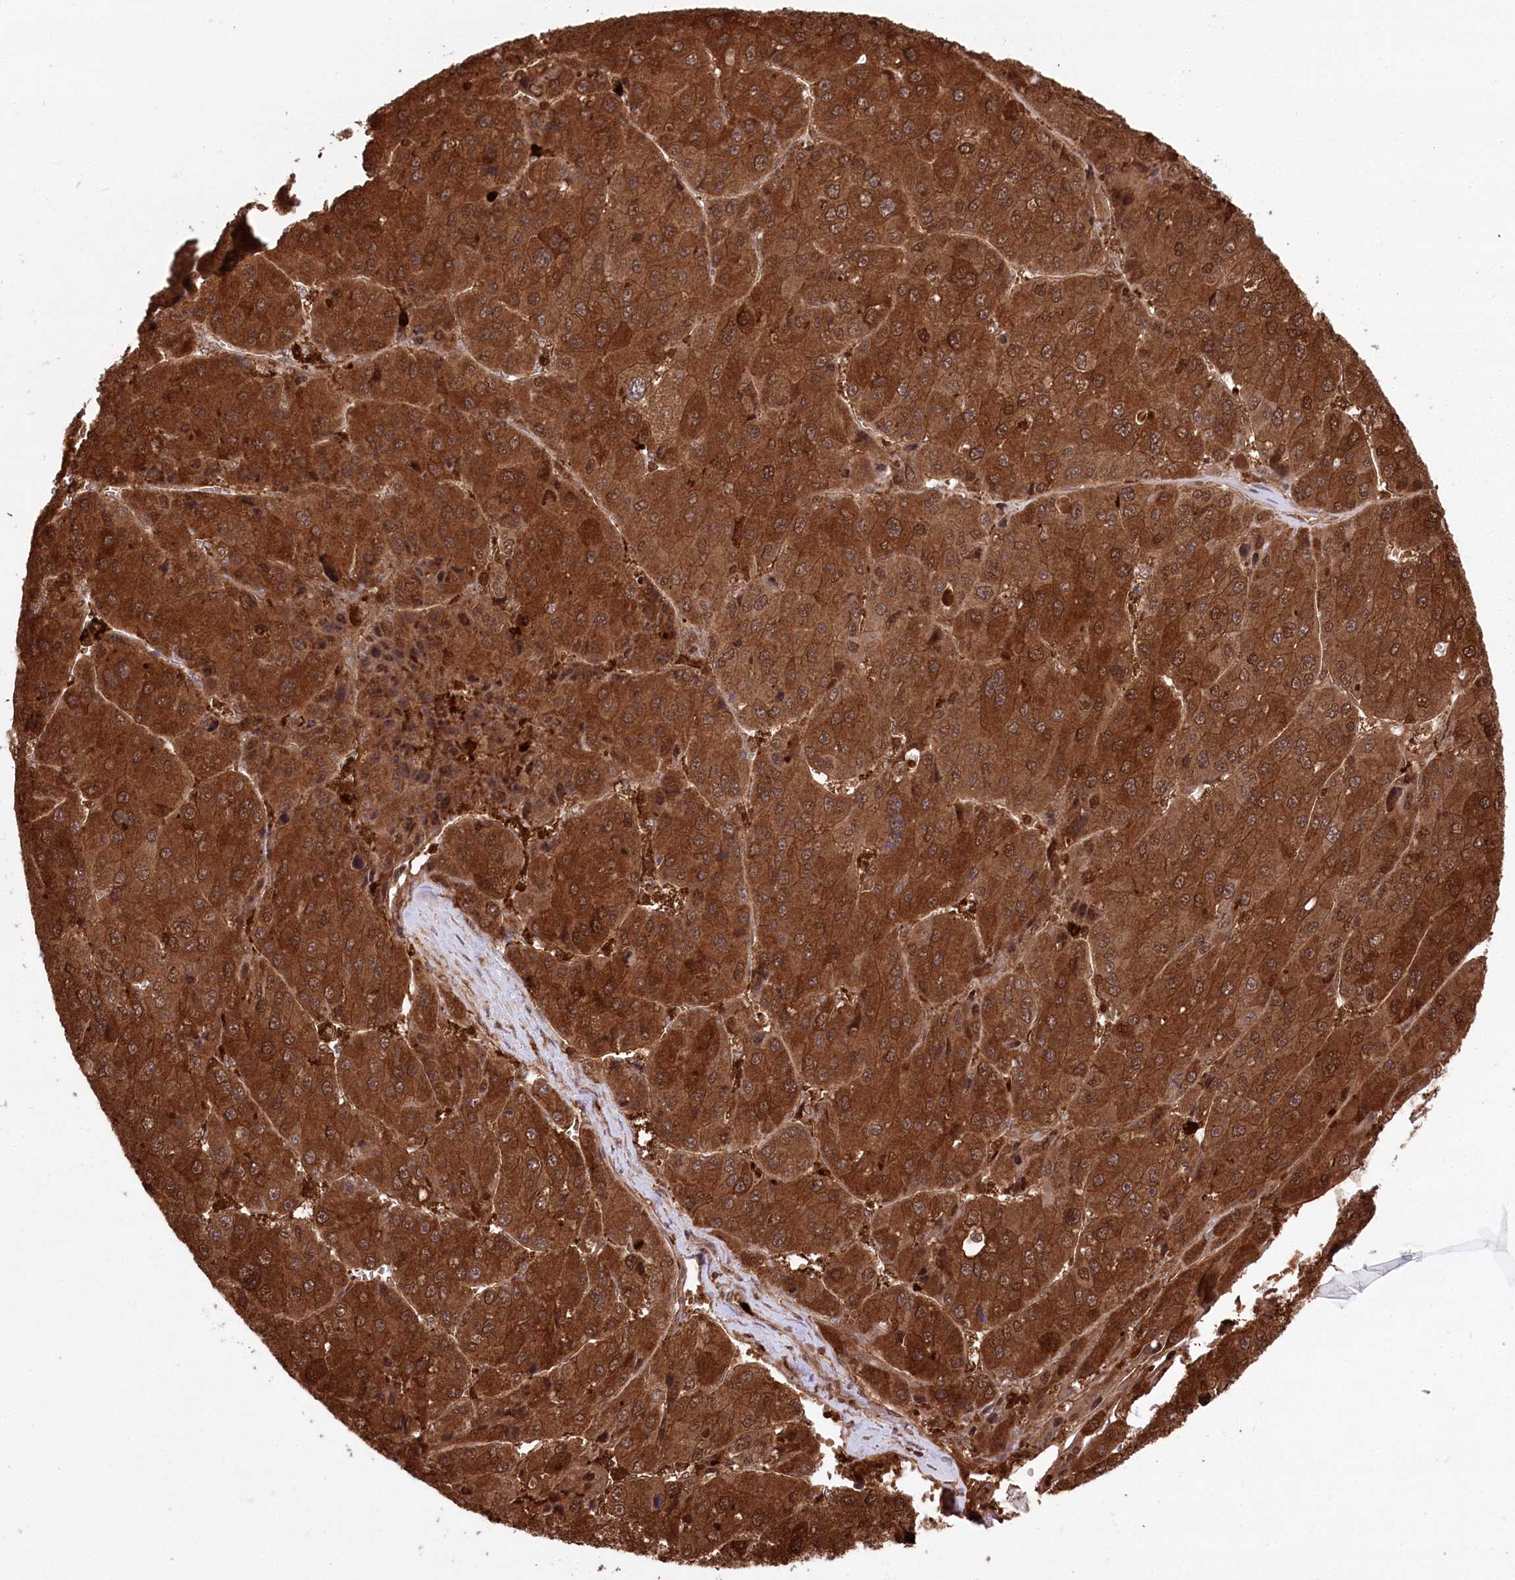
{"staining": {"intensity": "strong", "quantity": ">75%", "location": "cytoplasmic/membranous"}, "tissue": "liver cancer", "cell_type": "Tumor cells", "image_type": "cancer", "snomed": [{"axis": "morphology", "description": "Carcinoma, Hepatocellular, NOS"}, {"axis": "topography", "description": "Liver"}], "caption": "Immunohistochemical staining of liver cancer demonstrates high levels of strong cytoplasmic/membranous expression in about >75% of tumor cells. Immunohistochemistry (ihc) stains the protein in brown and the nuclei are stained blue.", "gene": "LSG1", "patient": {"sex": "female", "age": 73}}